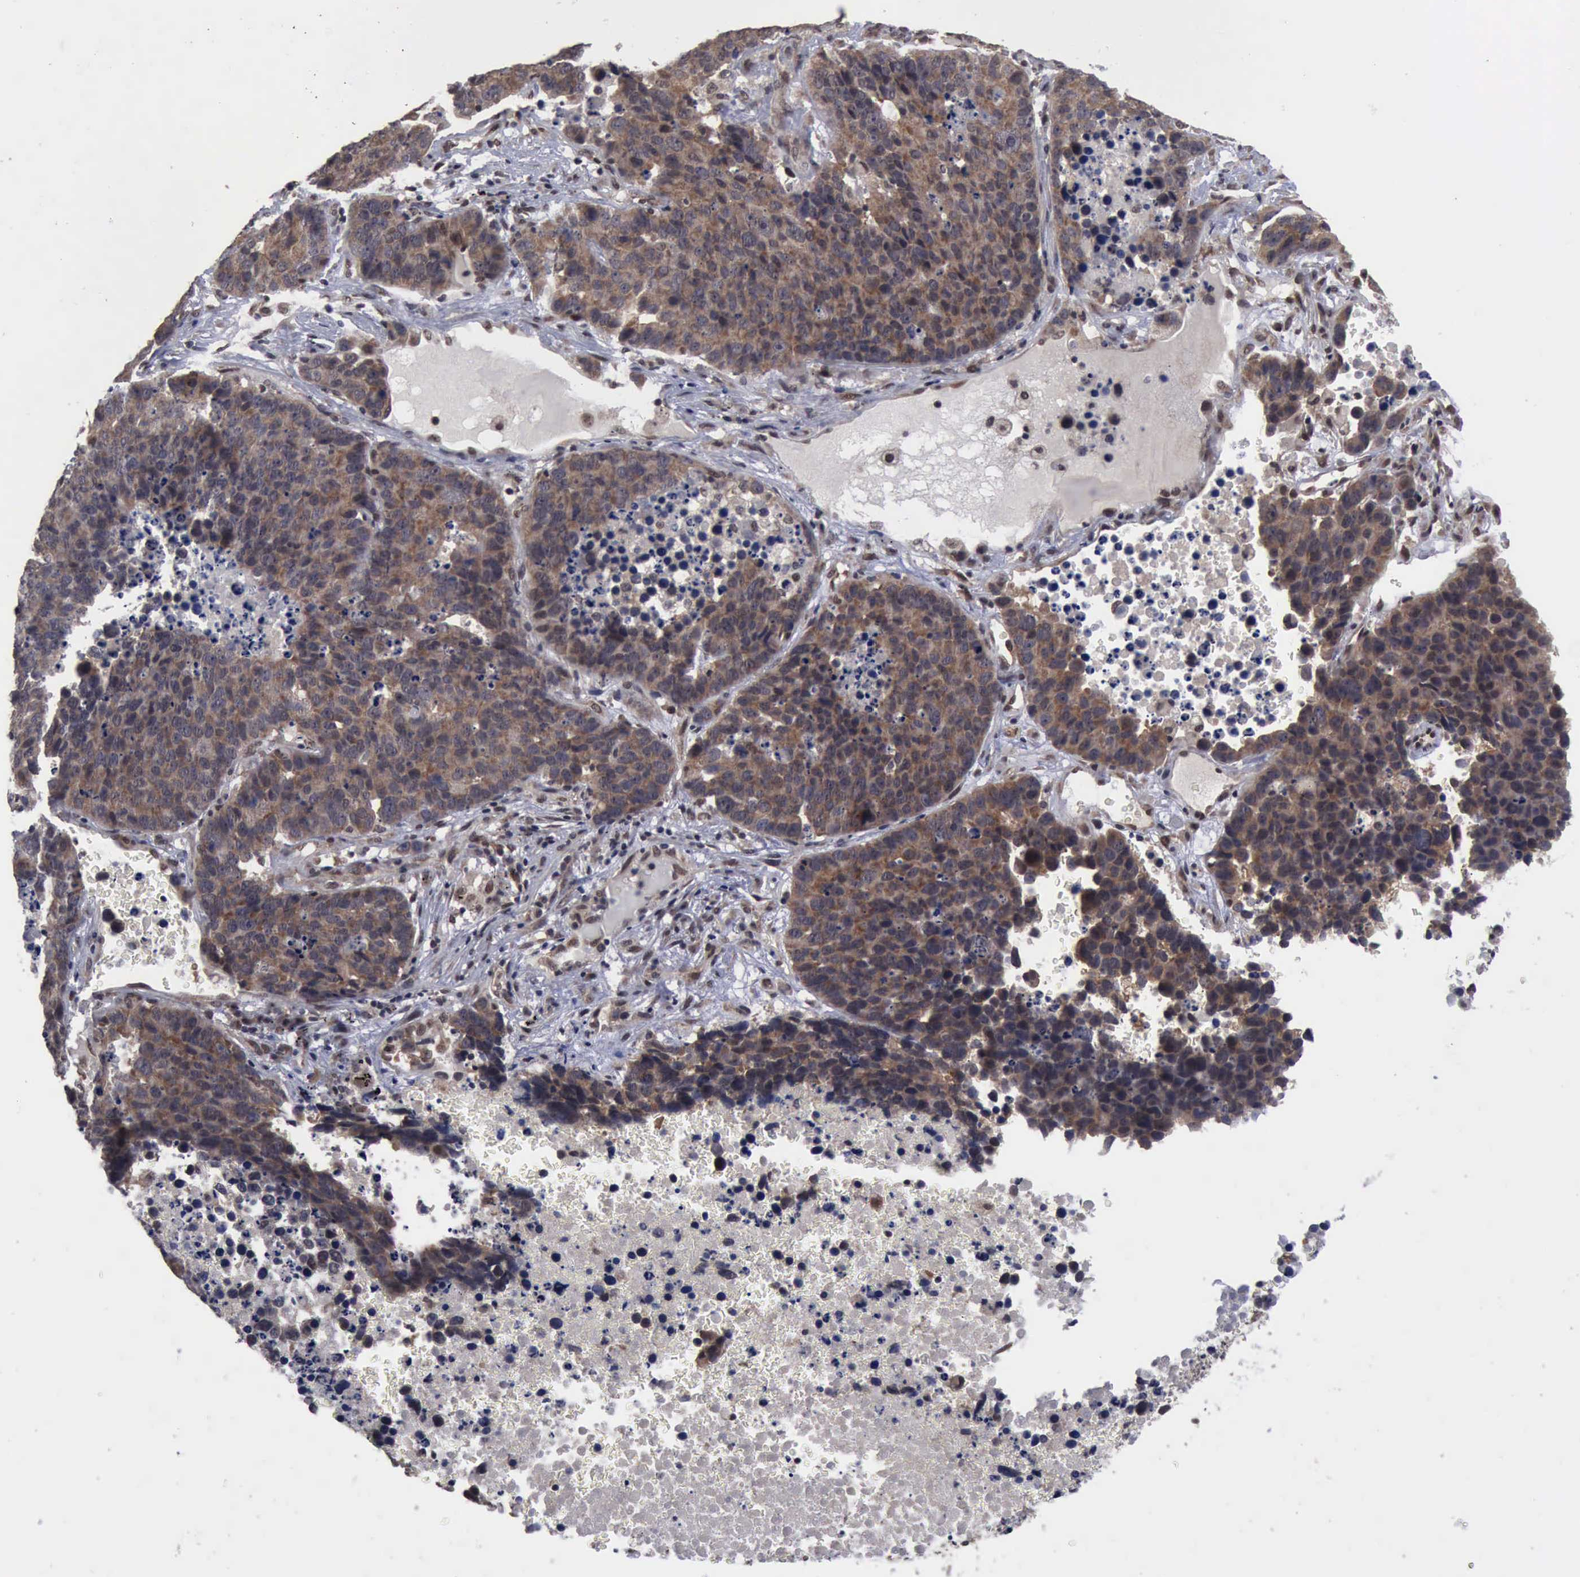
{"staining": {"intensity": "weak", "quantity": ">75%", "location": "cytoplasmic/membranous"}, "tissue": "lung cancer", "cell_type": "Tumor cells", "image_type": "cancer", "snomed": [{"axis": "morphology", "description": "Carcinoid, malignant, NOS"}, {"axis": "topography", "description": "Lung"}], "caption": "Brown immunohistochemical staining in lung carcinoid (malignant) reveals weak cytoplasmic/membranous positivity in about >75% of tumor cells.", "gene": "RTCB", "patient": {"sex": "male", "age": 60}}